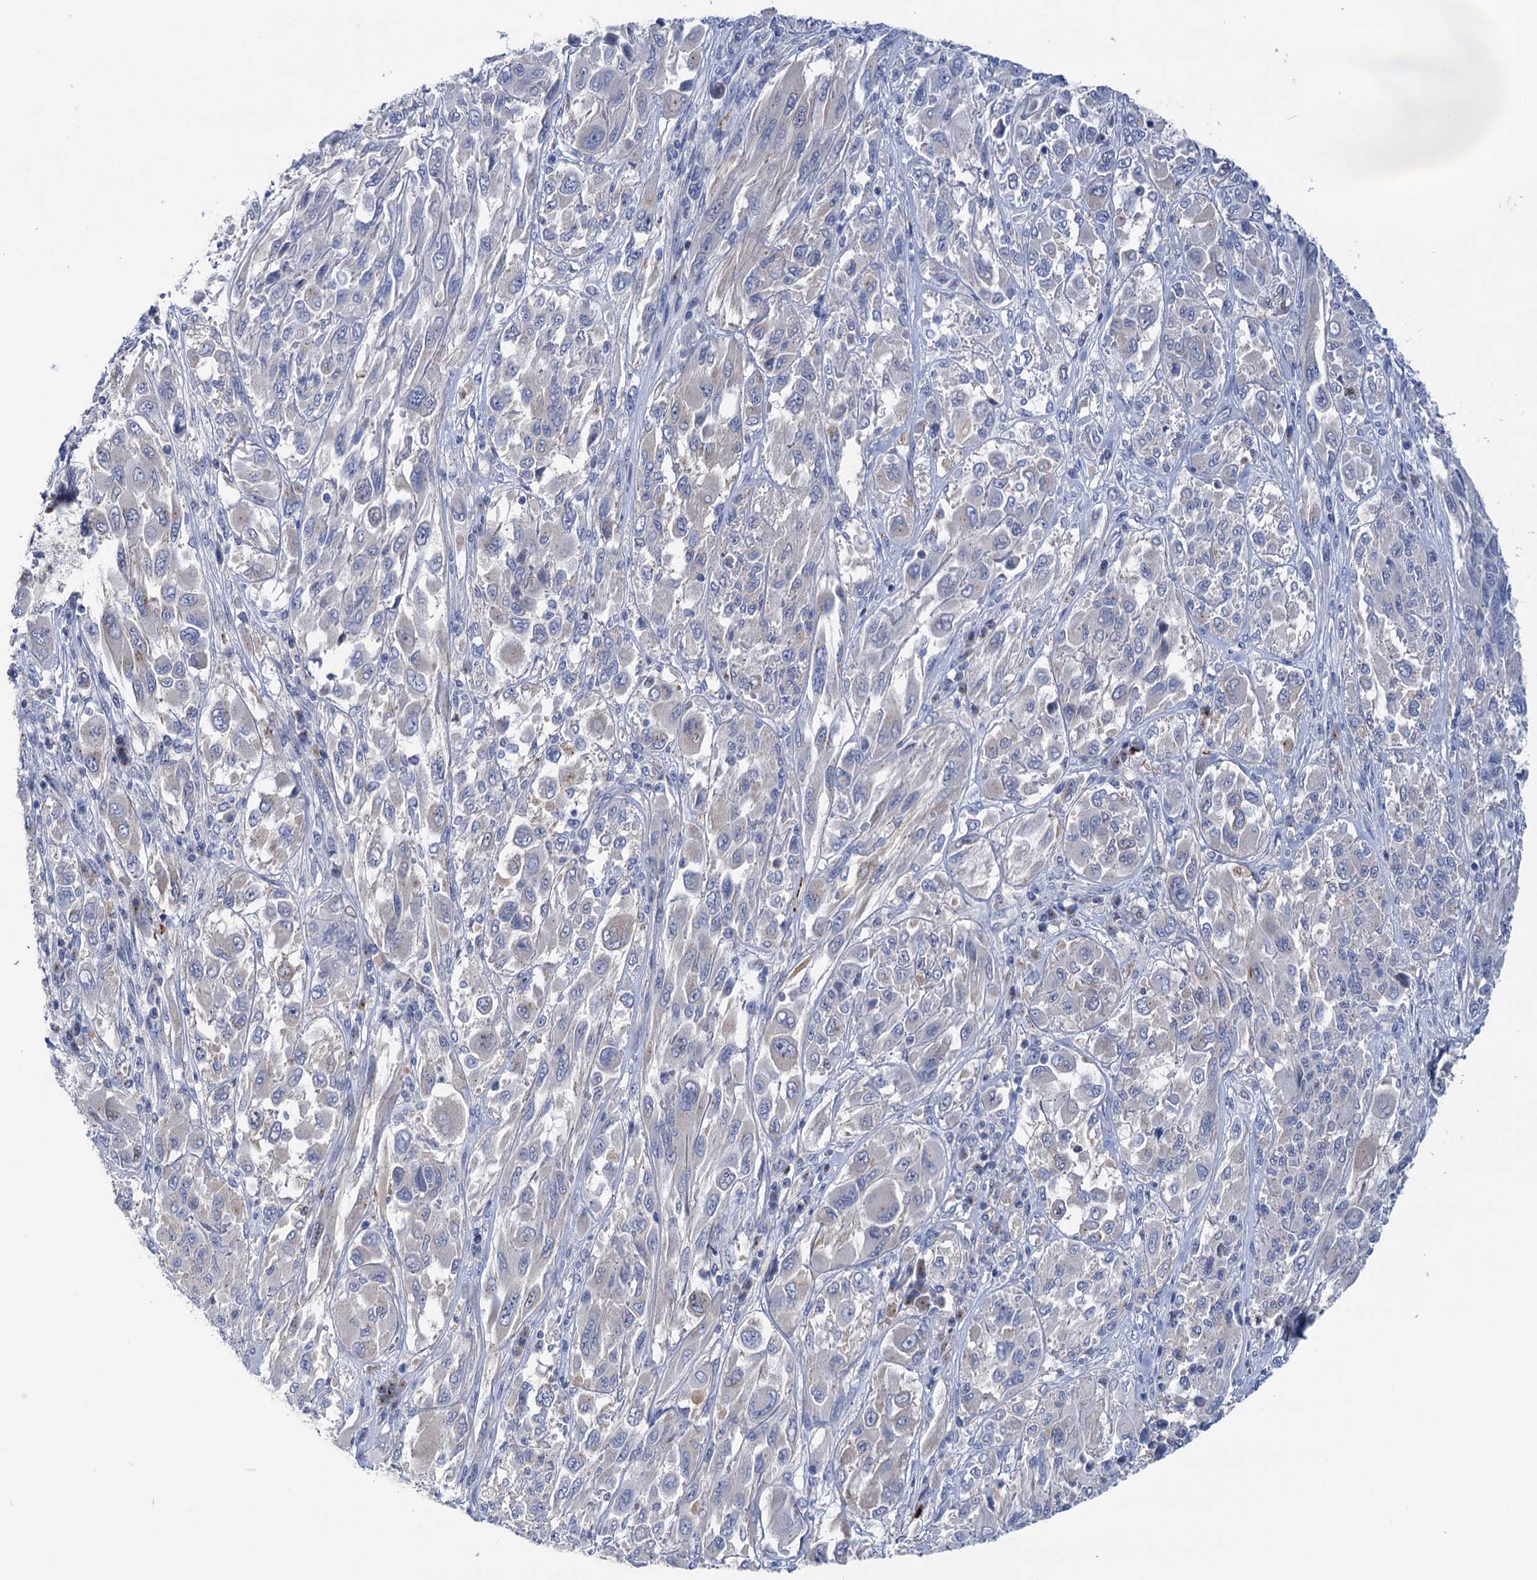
{"staining": {"intensity": "negative", "quantity": "none", "location": "none"}, "tissue": "melanoma", "cell_type": "Tumor cells", "image_type": "cancer", "snomed": [{"axis": "morphology", "description": "Malignant melanoma, NOS"}, {"axis": "topography", "description": "Skin"}], "caption": "There is no significant staining in tumor cells of malignant melanoma.", "gene": "ZNRD2", "patient": {"sex": "female", "age": 91}}